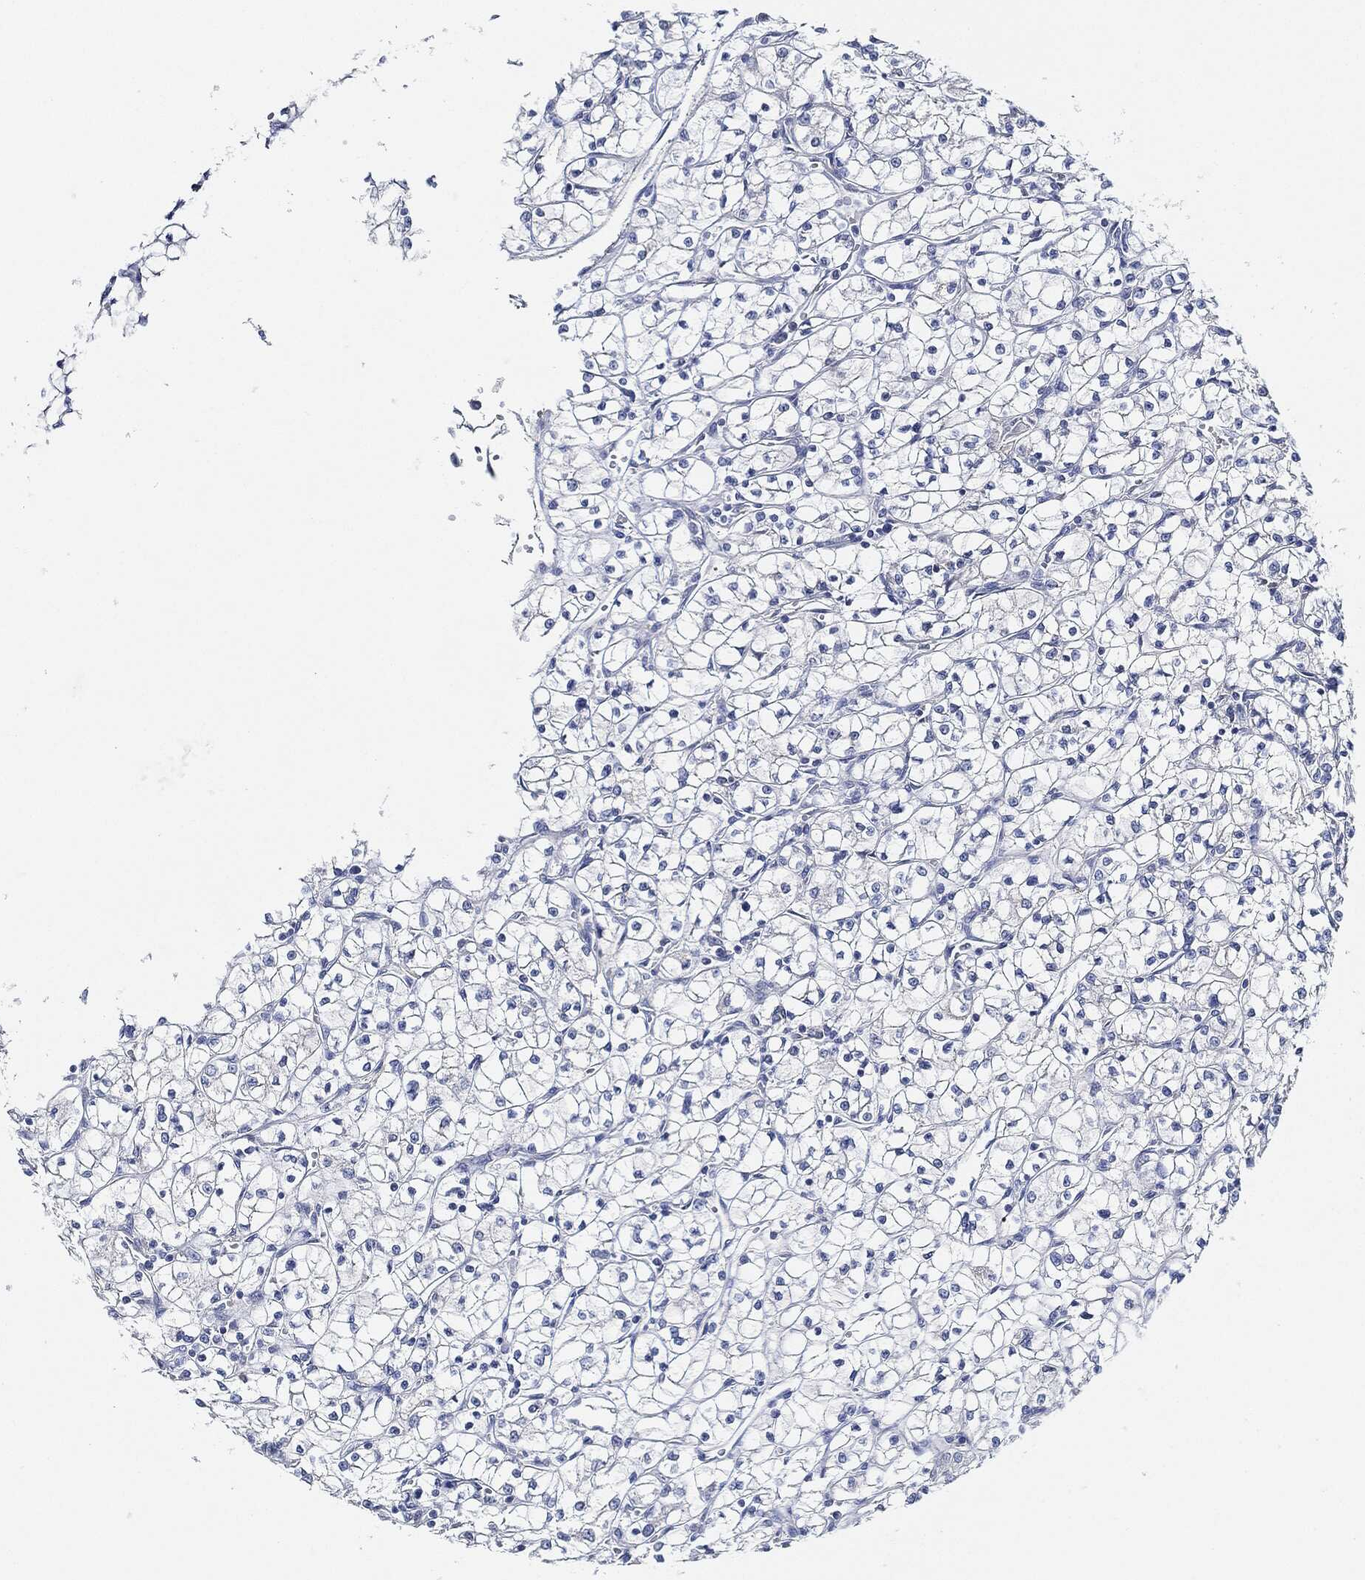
{"staining": {"intensity": "negative", "quantity": "none", "location": "none"}, "tissue": "renal cancer", "cell_type": "Tumor cells", "image_type": "cancer", "snomed": [{"axis": "morphology", "description": "Adenocarcinoma, NOS"}, {"axis": "topography", "description": "Kidney"}], "caption": "Immunohistochemistry (IHC) micrograph of neoplastic tissue: renal cancer (adenocarcinoma) stained with DAB (3,3'-diaminobenzidine) shows no significant protein staining in tumor cells.", "gene": "THSD1", "patient": {"sex": "female", "age": 64}}